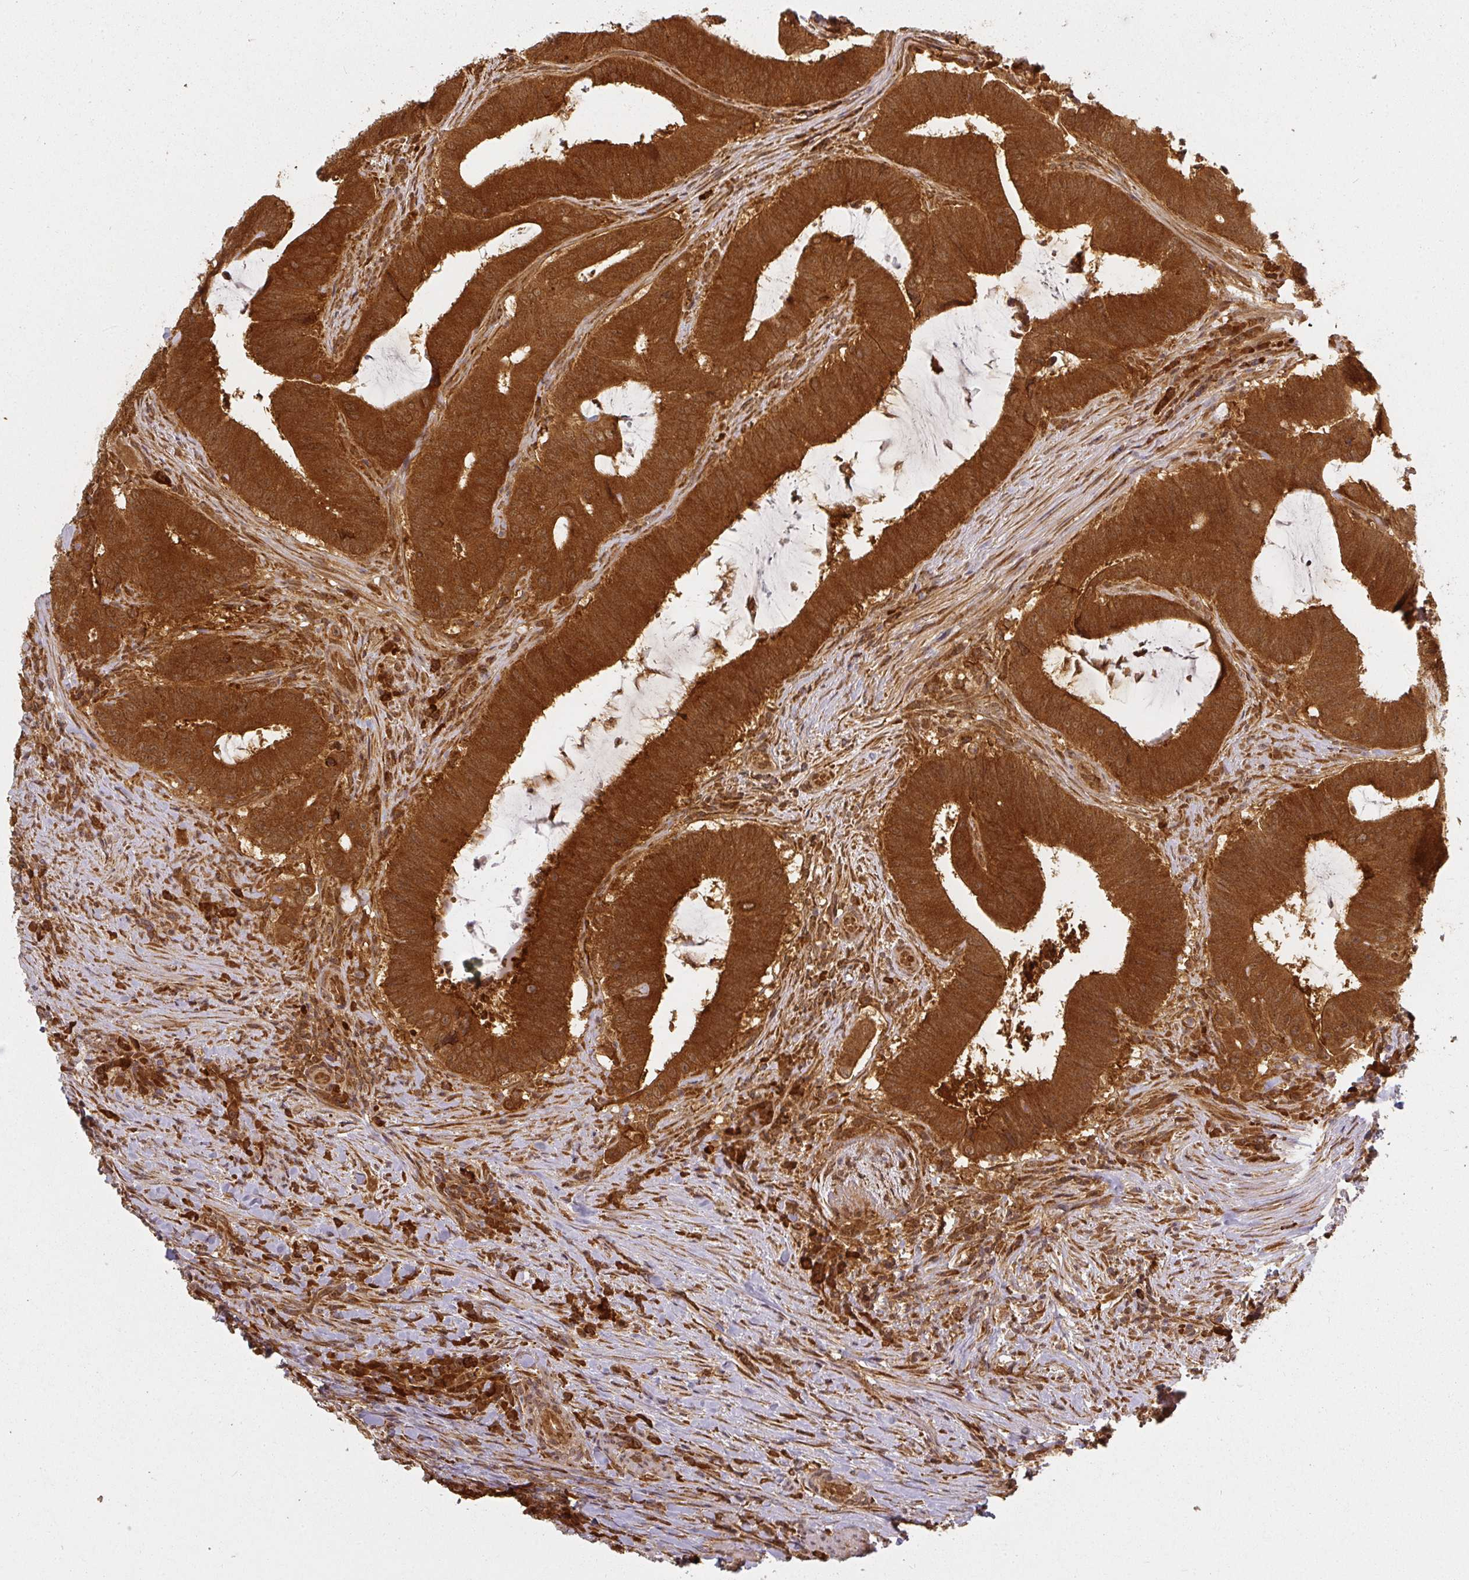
{"staining": {"intensity": "strong", "quantity": ">75%", "location": "cytoplasmic/membranous"}, "tissue": "colorectal cancer", "cell_type": "Tumor cells", "image_type": "cancer", "snomed": [{"axis": "morphology", "description": "Adenocarcinoma, NOS"}, {"axis": "topography", "description": "Colon"}], "caption": "Immunohistochemical staining of colorectal cancer demonstrates high levels of strong cytoplasmic/membranous protein expression in about >75% of tumor cells.", "gene": "PPP6R3", "patient": {"sex": "female", "age": 43}}